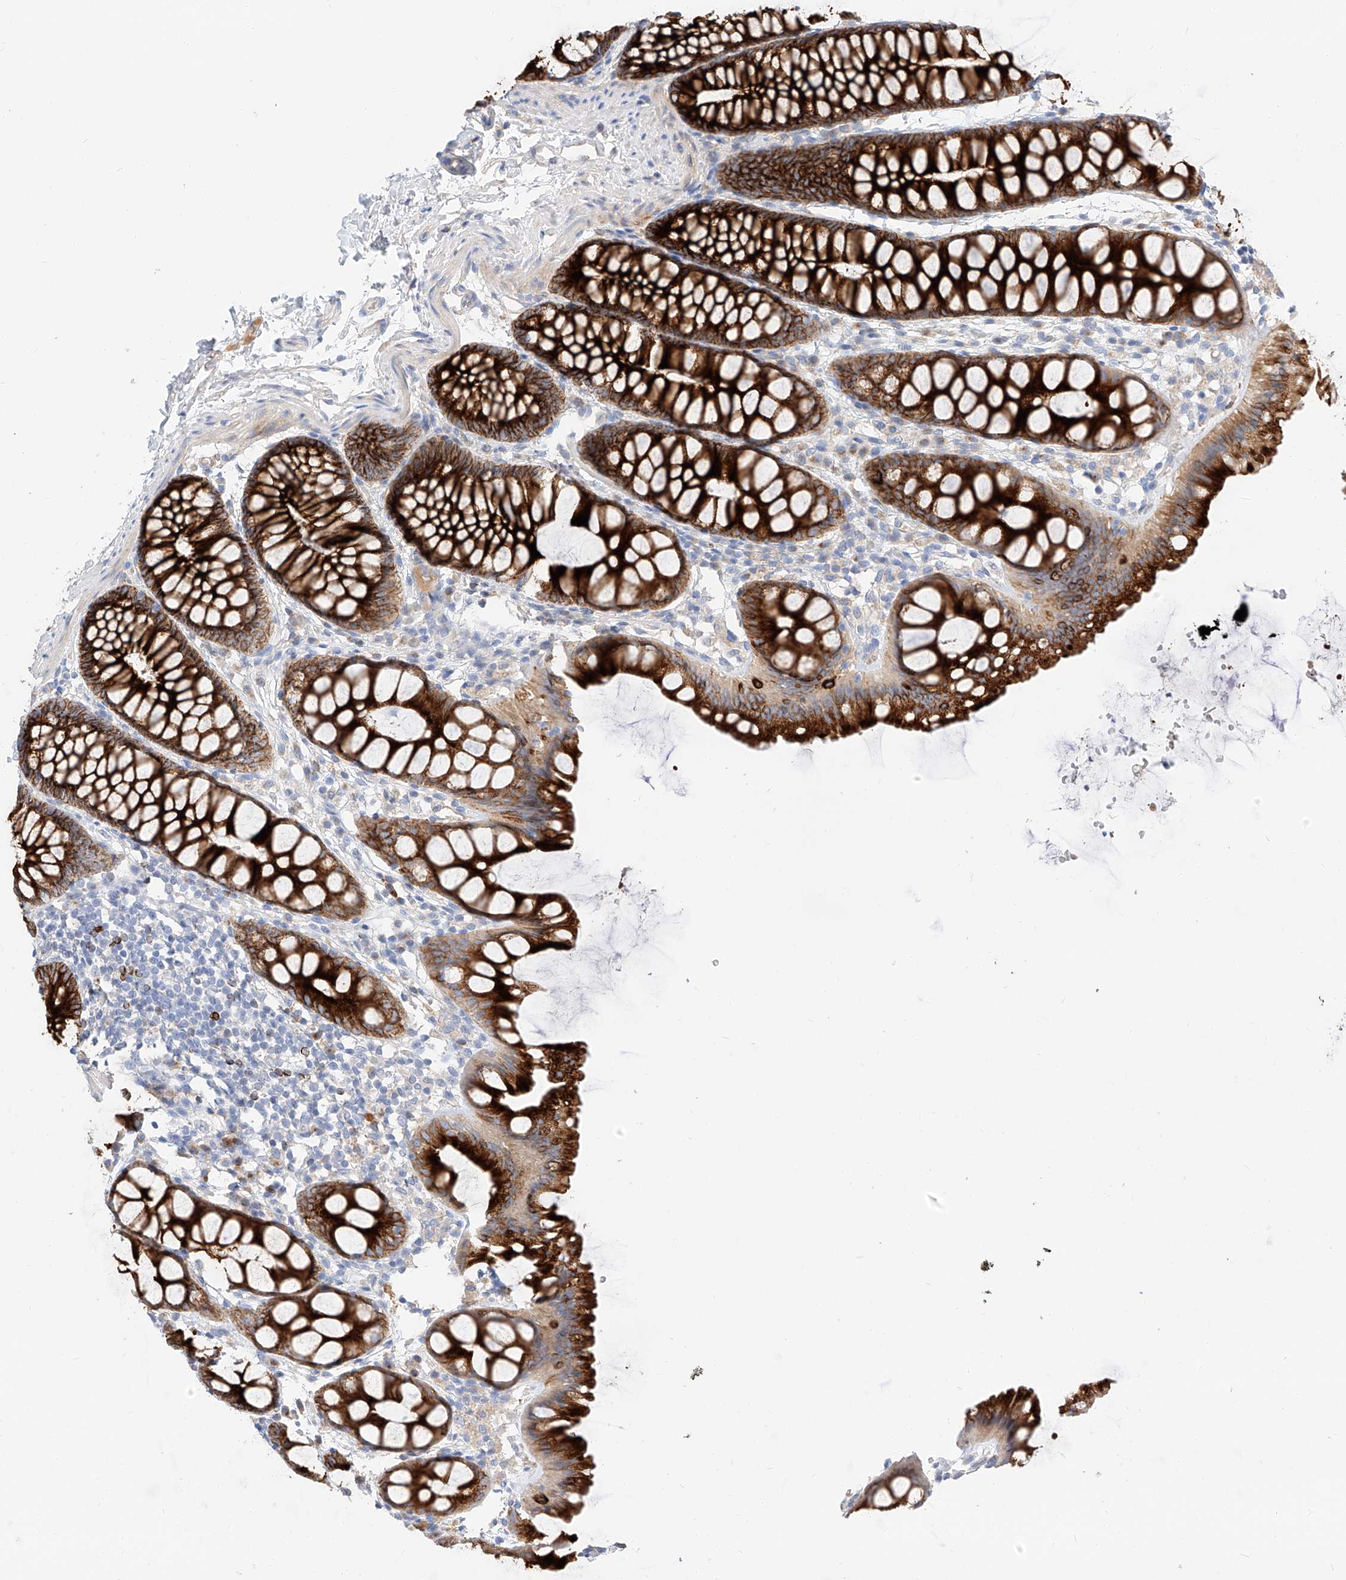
{"staining": {"intensity": "negative", "quantity": "none", "location": "none"}, "tissue": "colon", "cell_type": "Endothelial cells", "image_type": "normal", "snomed": [{"axis": "morphology", "description": "Normal tissue, NOS"}, {"axis": "topography", "description": "Colon"}], "caption": "DAB (3,3'-diaminobenzidine) immunohistochemical staining of normal colon displays no significant positivity in endothelial cells. Nuclei are stained in blue.", "gene": "MAP7", "patient": {"sex": "male", "age": 47}}